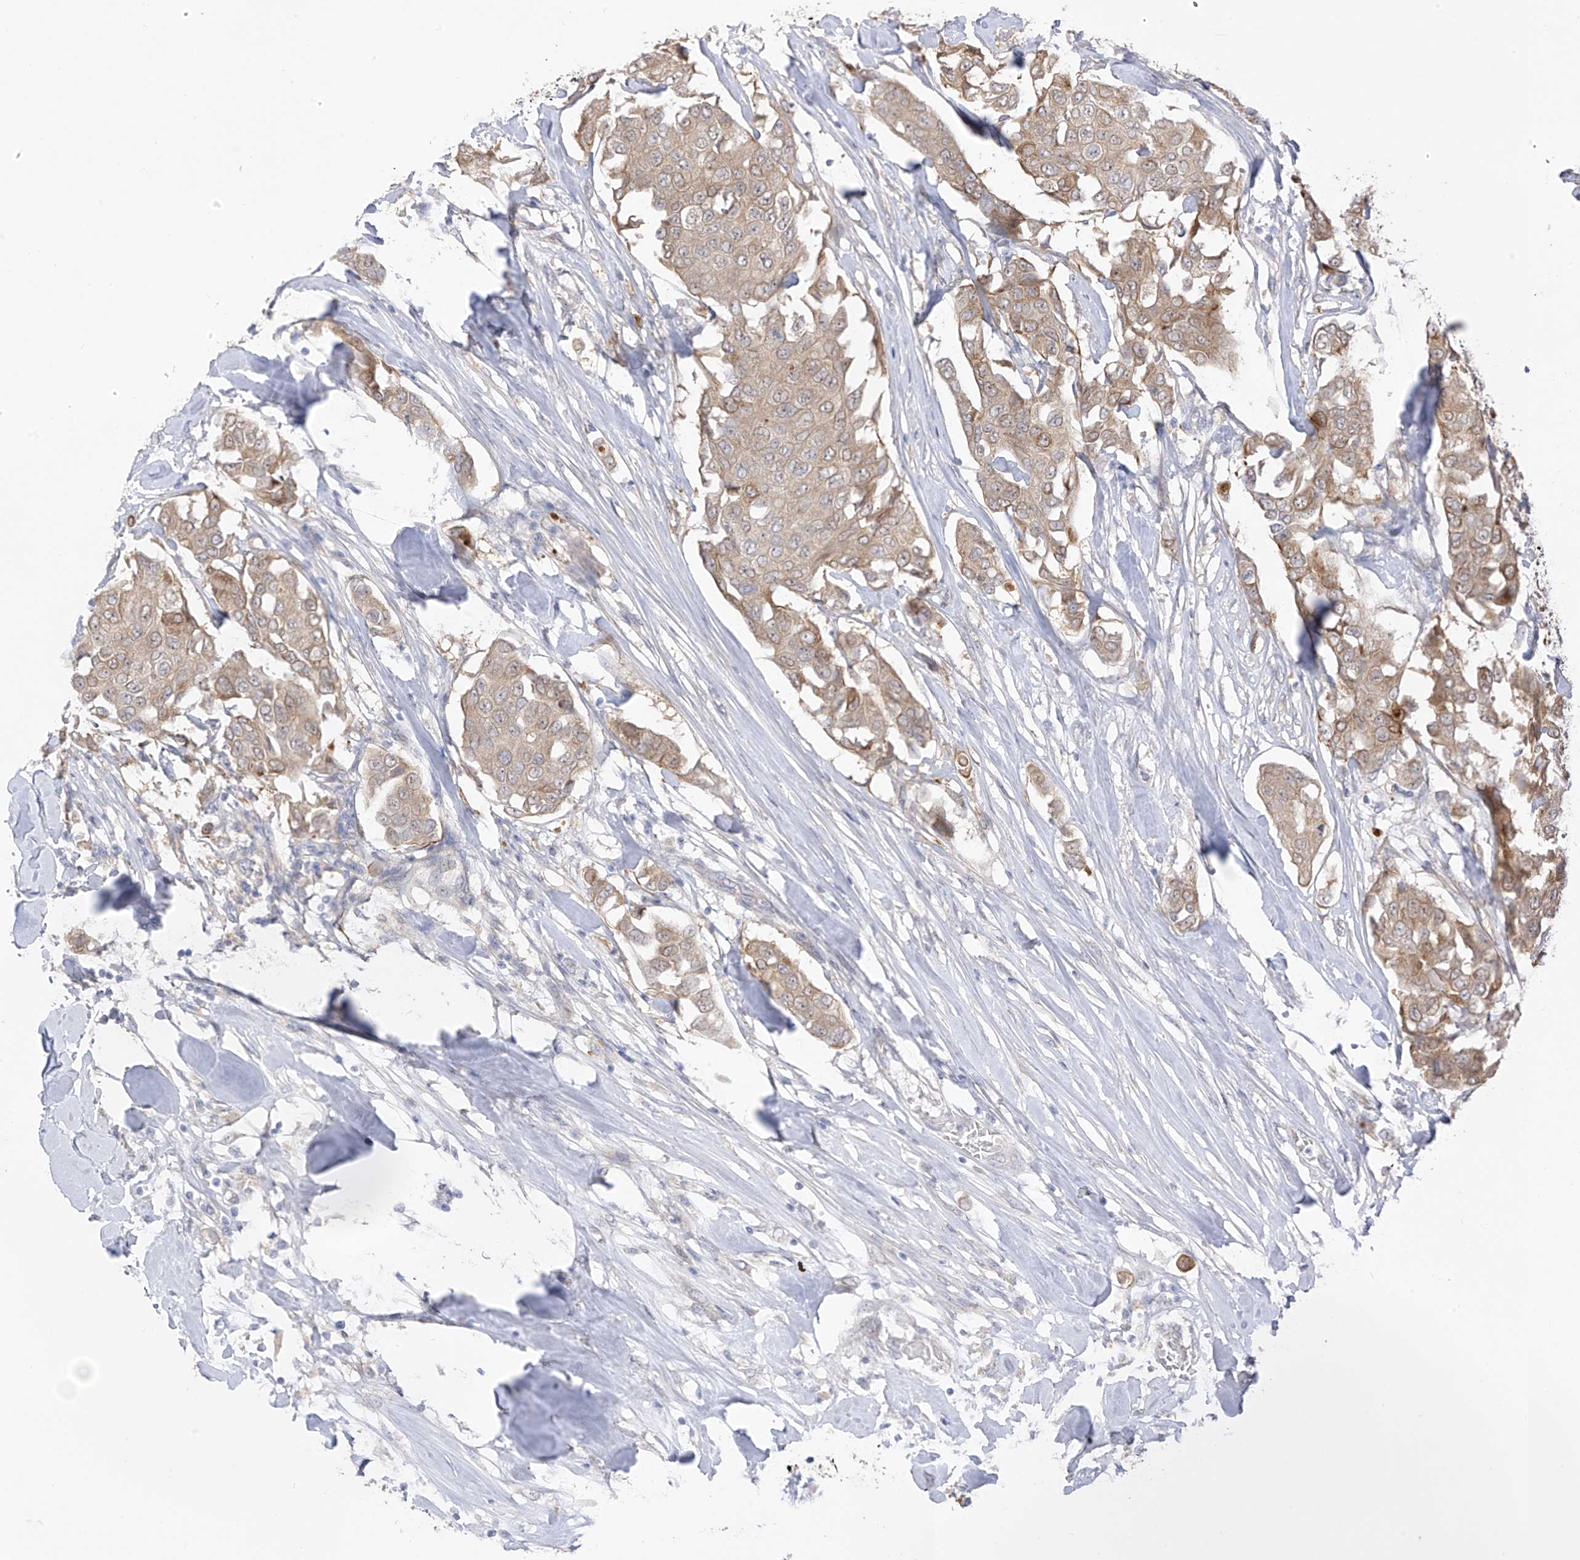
{"staining": {"intensity": "moderate", "quantity": ">75%", "location": "cytoplasmic/membranous"}, "tissue": "breast cancer", "cell_type": "Tumor cells", "image_type": "cancer", "snomed": [{"axis": "morphology", "description": "Duct carcinoma"}, {"axis": "topography", "description": "Breast"}], "caption": "Immunohistochemical staining of human breast cancer demonstrates medium levels of moderate cytoplasmic/membranous protein staining in approximately >75% of tumor cells.", "gene": "EIPR1", "patient": {"sex": "female", "age": 80}}